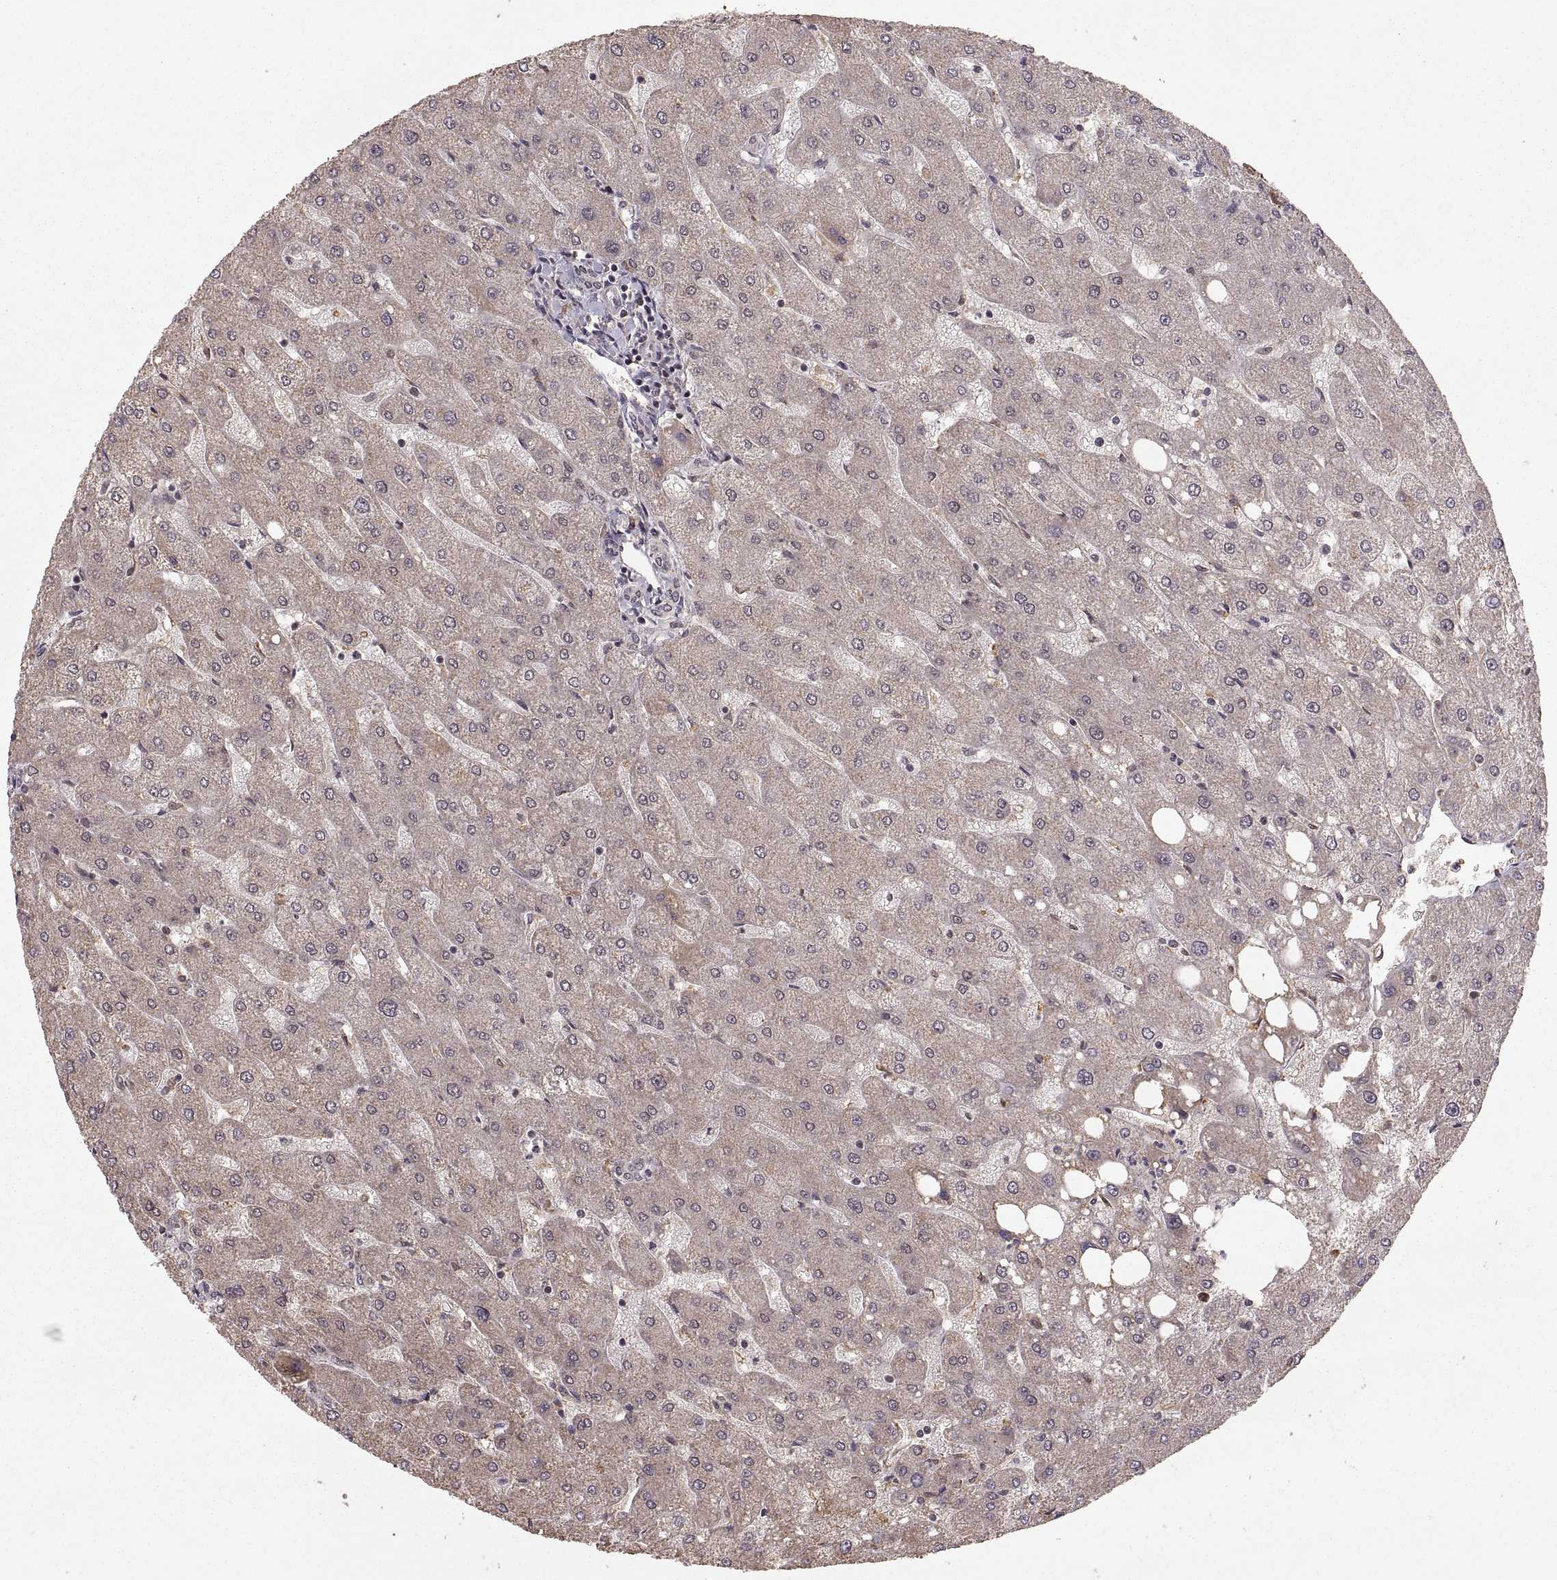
{"staining": {"intensity": "negative", "quantity": "none", "location": "none"}, "tissue": "liver", "cell_type": "Cholangiocytes", "image_type": "normal", "snomed": [{"axis": "morphology", "description": "Normal tissue, NOS"}, {"axis": "topography", "description": "Liver"}], "caption": "This is an immunohistochemistry photomicrograph of normal liver. There is no positivity in cholangiocytes.", "gene": "RFT1", "patient": {"sex": "male", "age": 67}}